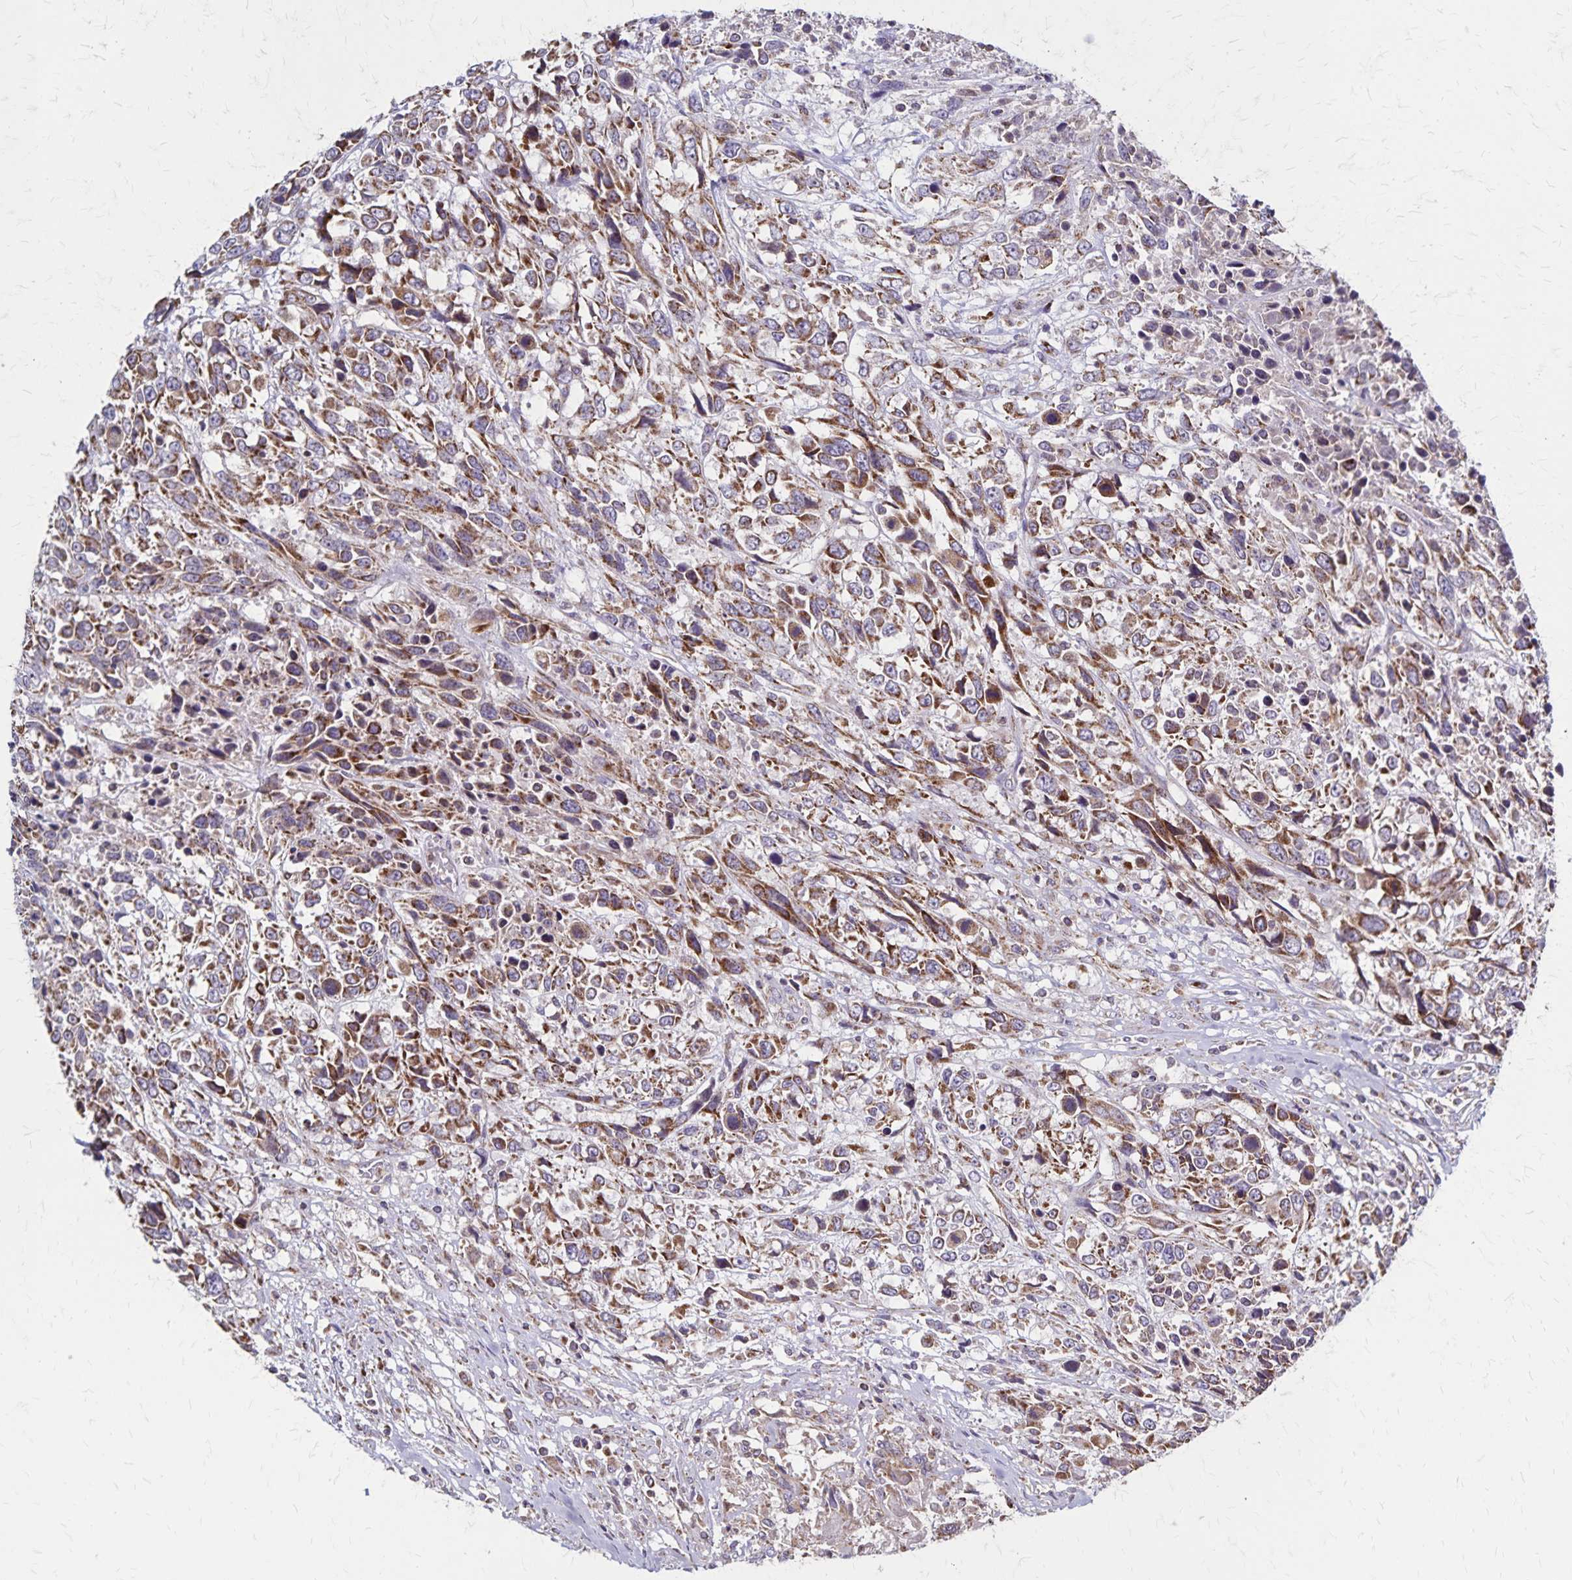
{"staining": {"intensity": "moderate", "quantity": ">75%", "location": "cytoplasmic/membranous"}, "tissue": "urothelial cancer", "cell_type": "Tumor cells", "image_type": "cancer", "snomed": [{"axis": "morphology", "description": "Urothelial carcinoma, High grade"}, {"axis": "topography", "description": "Urinary bladder"}], "caption": "This is a micrograph of immunohistochemistry staining of urothelial cancer, which shows moderate positivity in the cytoplasmic/membranous of tumor cells.", "gene": "NFS1", "patient": {"sex": "female", "age": 70}}